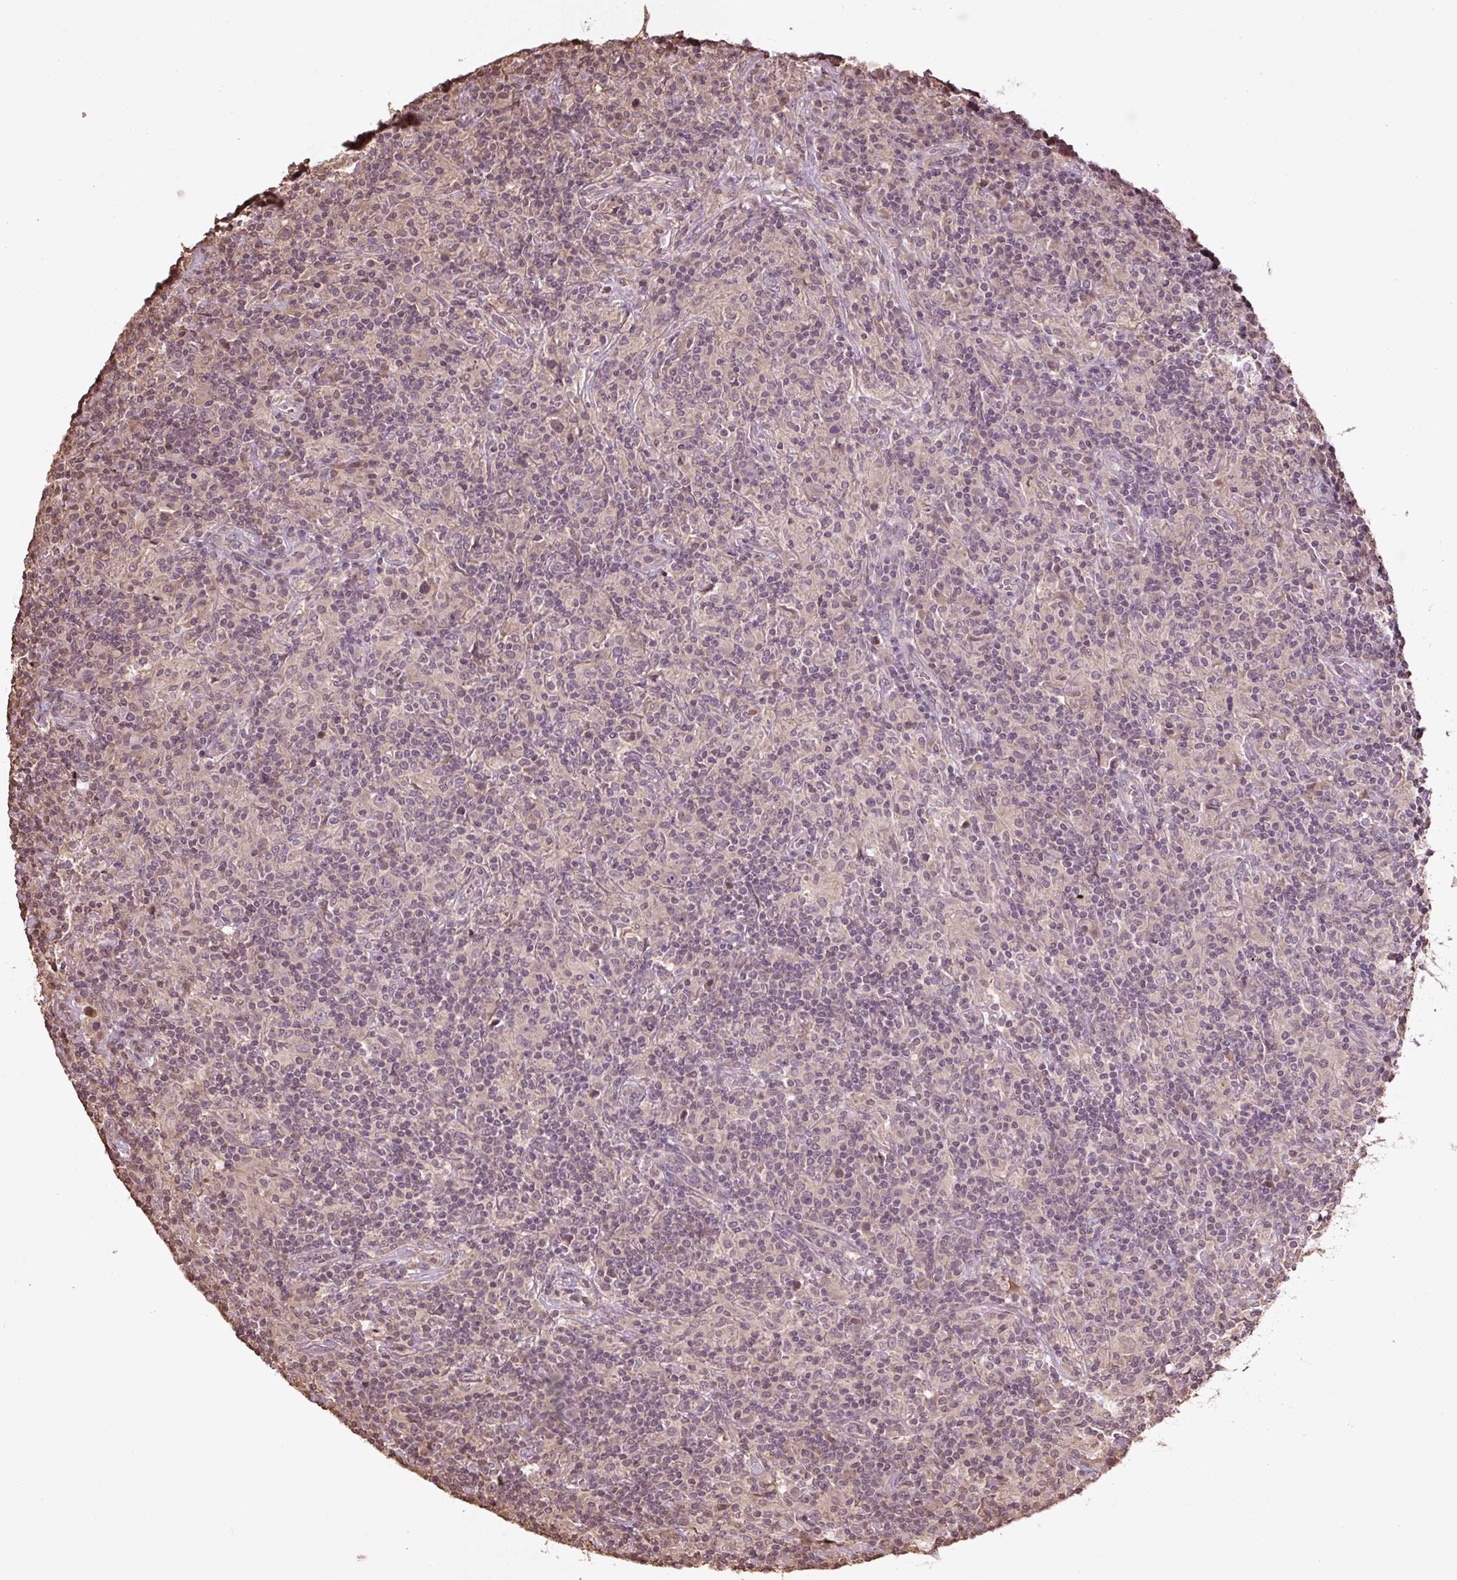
{"staining": {"intensity": "negative", "quantity": "none", "location": "none"}, "tissue": "lymphoma", "cell_type": "Tumor cells", "image_type": "cancer", "snomed": [{"axis": "morphology", "description": "Hodgkin's disease, NOS"}, {"axis": "topography", "description": "Lymph node"}], "caption": "High power microscopy histopathology image of an immunohistochemistry photomicrograph of Hodgkin's disease, revealing no significant staining in tumor cells.", "gene": "TMEM170B", "patient": {"sex": "male", "age": 70}}